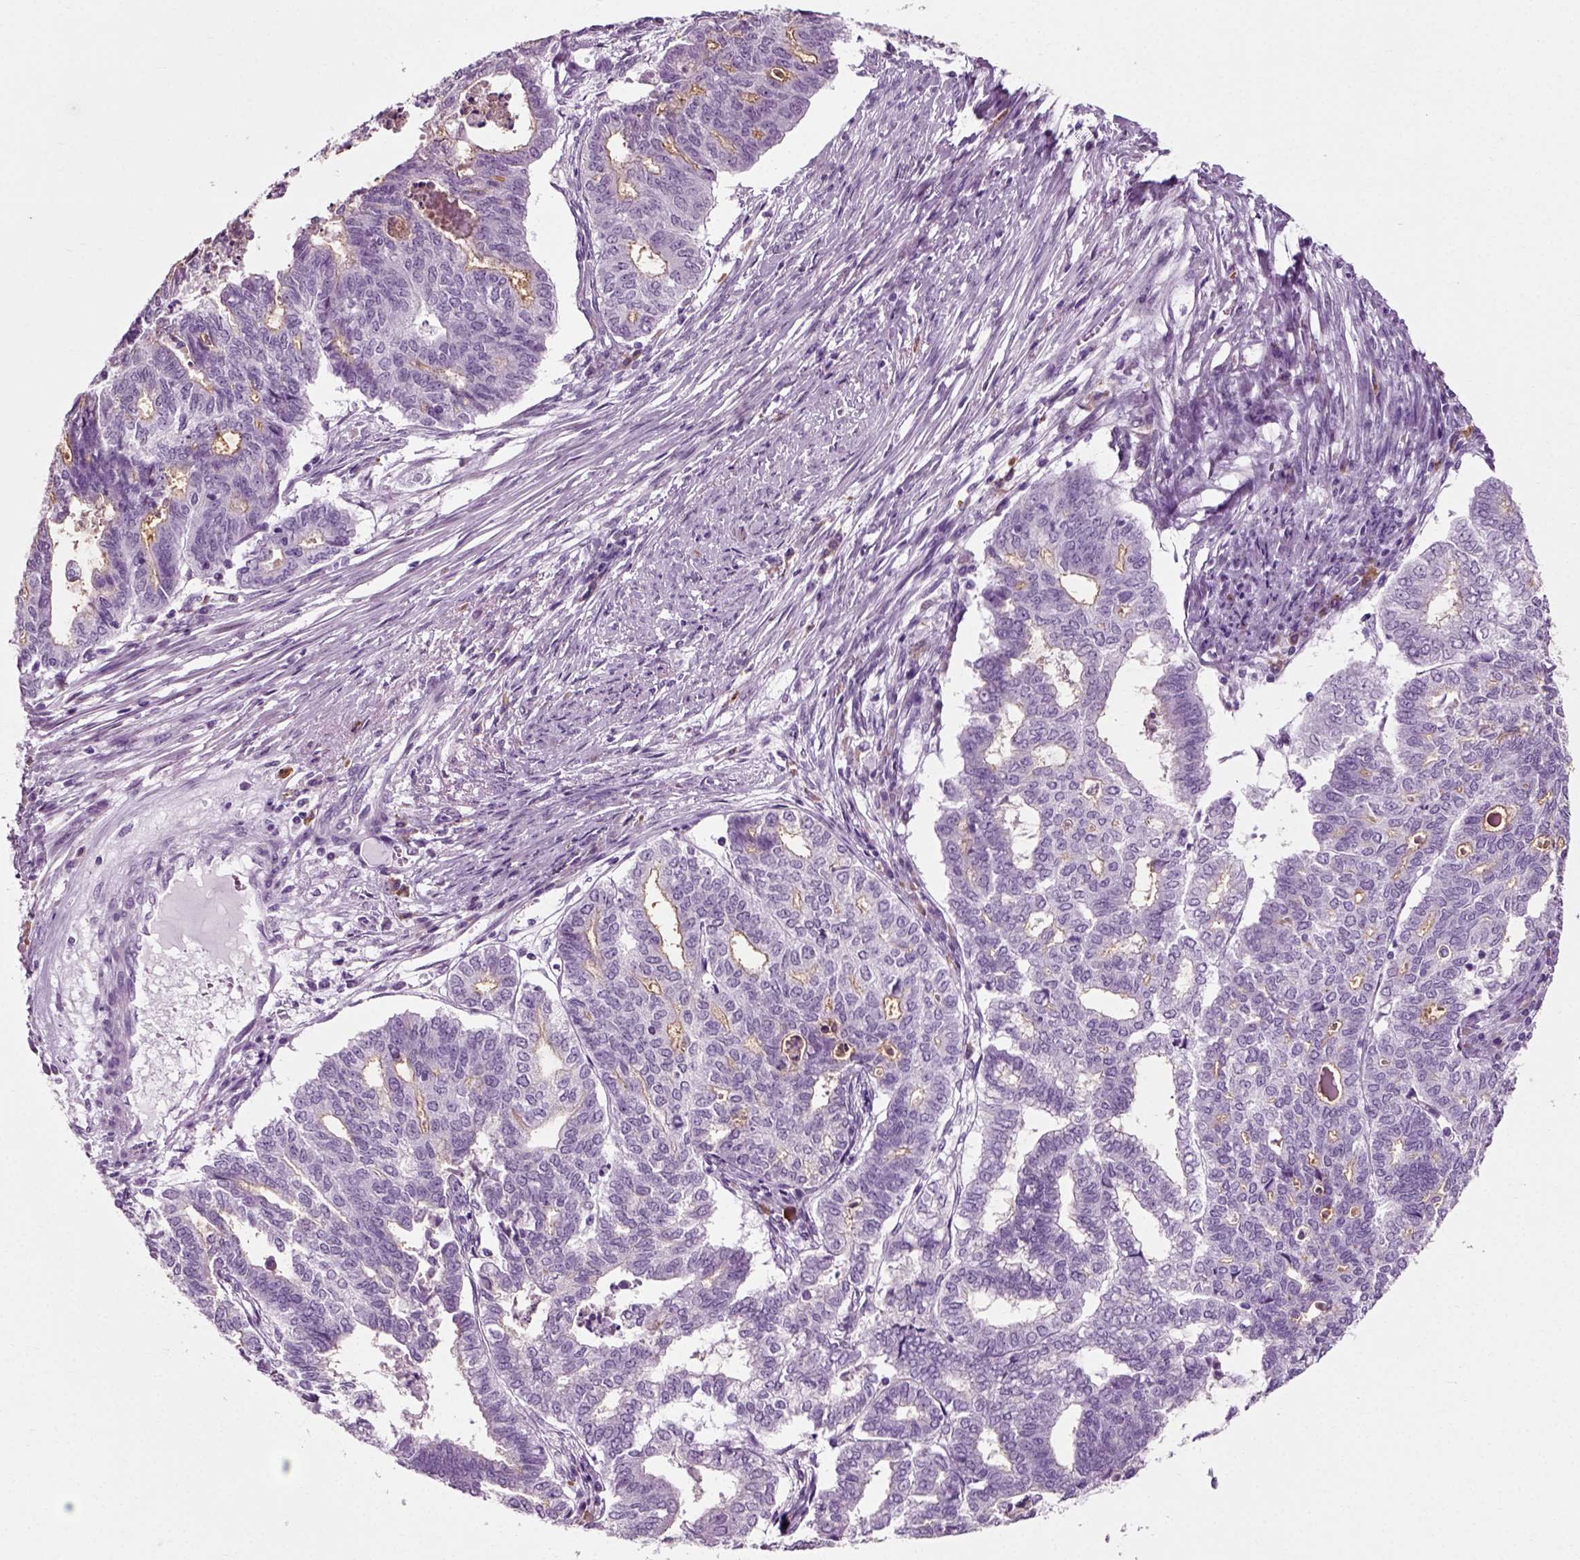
{"staining": {"intensity": "weak", "quantity": "<25%", "location": "cytoplasmic/membranous"}, "tissue": "endometrial cancer", "cell_type": "Tumor cells", "image_type": "cancer", "snomed": [{"axis": "morphology", "description": "Adenocarcinoma, NOS"}, {"axis": "topography", "description": "Endometrium"}], "caption": "DAB (3,3'-diaminobenzidine) immunohistochemical staining of endometrial cancer (adenocarcinoma) shows no significant positivity in tumor cells.", "gene": "SLC26A8", "patient": {"sex": "female", "age": 79}}